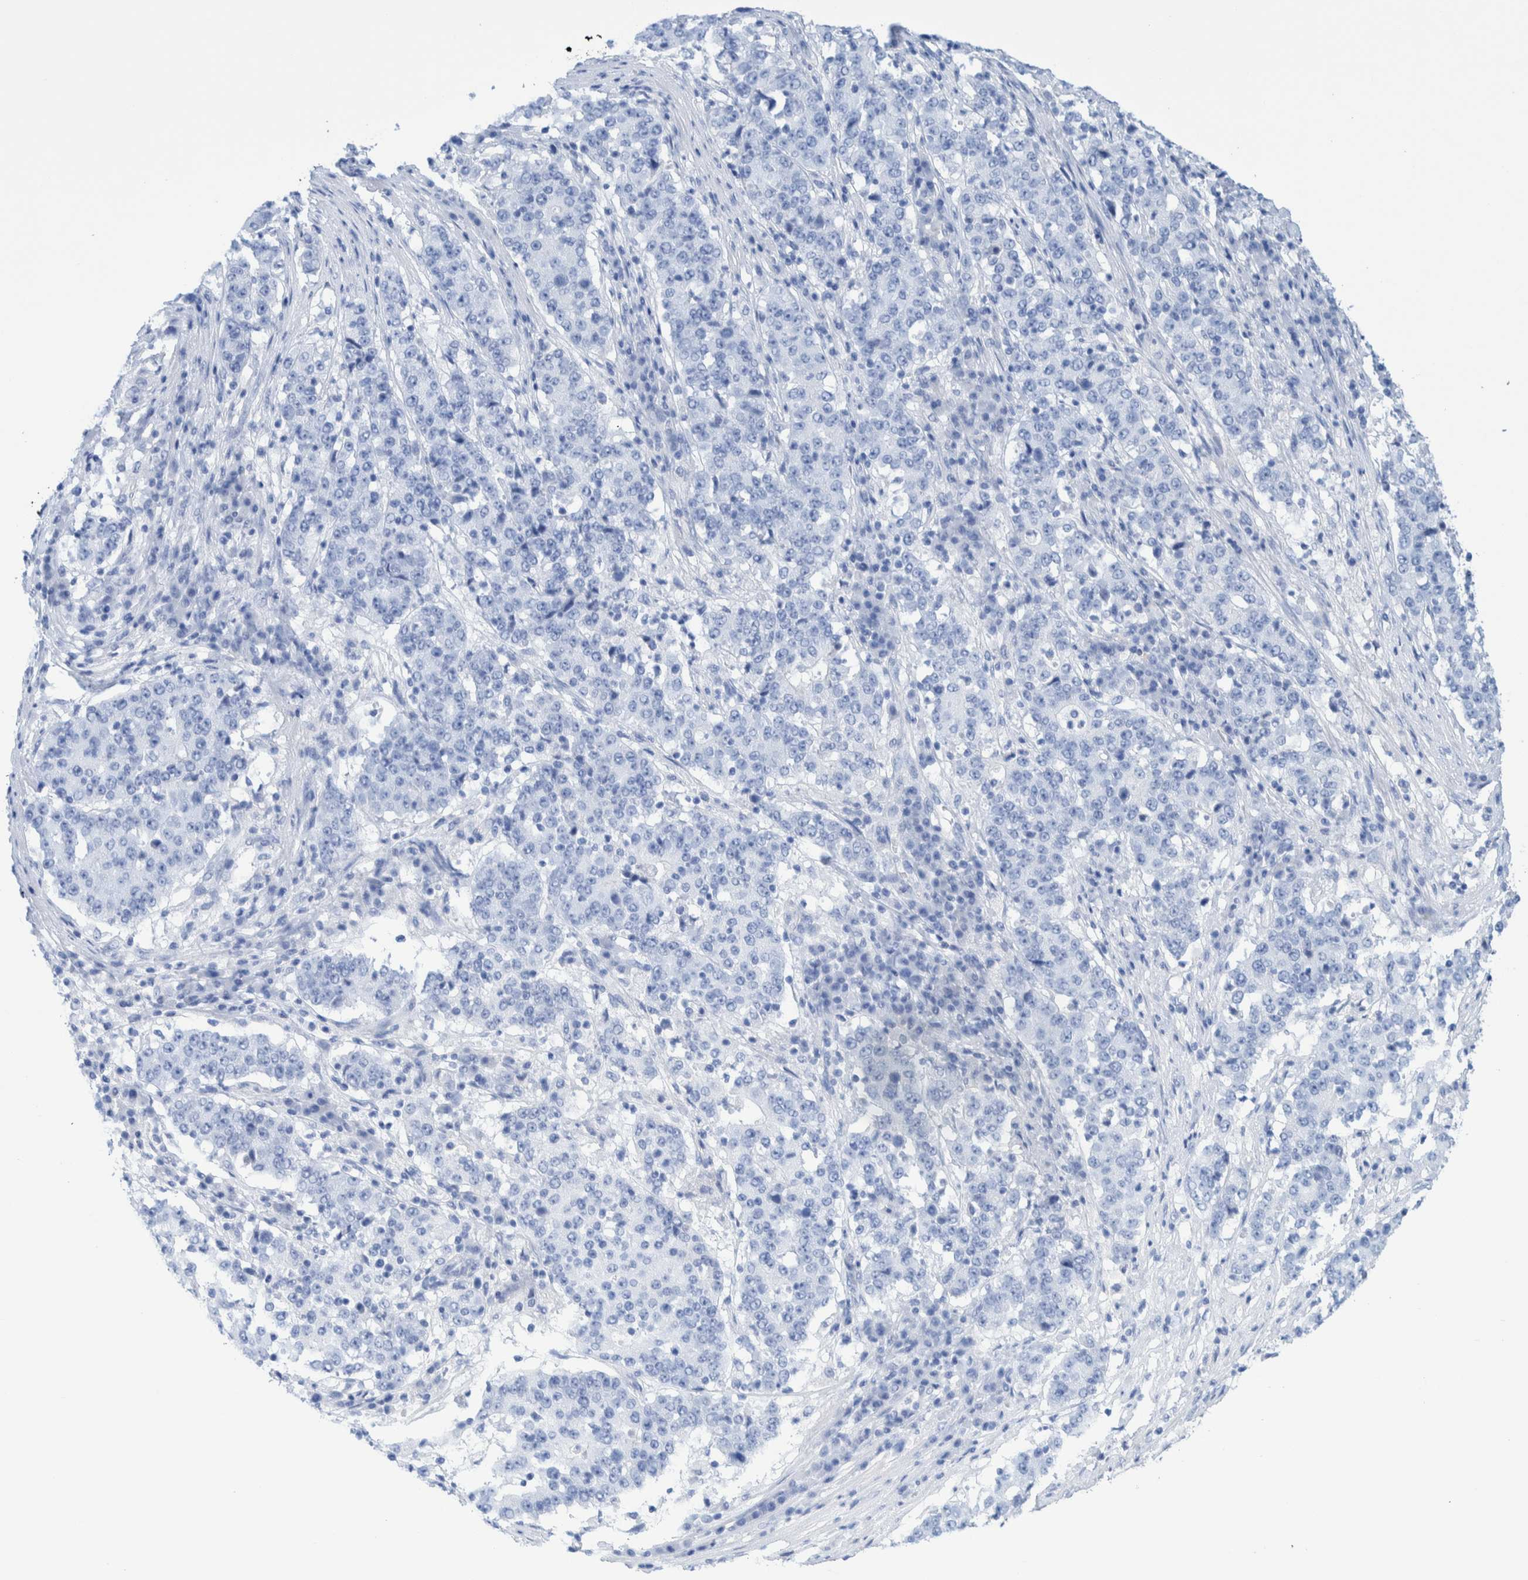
{"staining": {"intensity": "negative", "quantity": "none", "location": "none"}, "tissue": "stomach cancer", "cell_type": "Tumor cells", "image_type": "cancer", "snomed": [{"axis": "morphology", "description": "Adenocarcinoma, NOS"}, {"axis": "topography", "description": "Stomach"}], "caption": "DAB immunohistochemical staining of adenocarcinoma (stomach) reveals no significant positivity in tumor cells.", "gene": "PERP", "patient": {"sex": "male", "age": 59}}